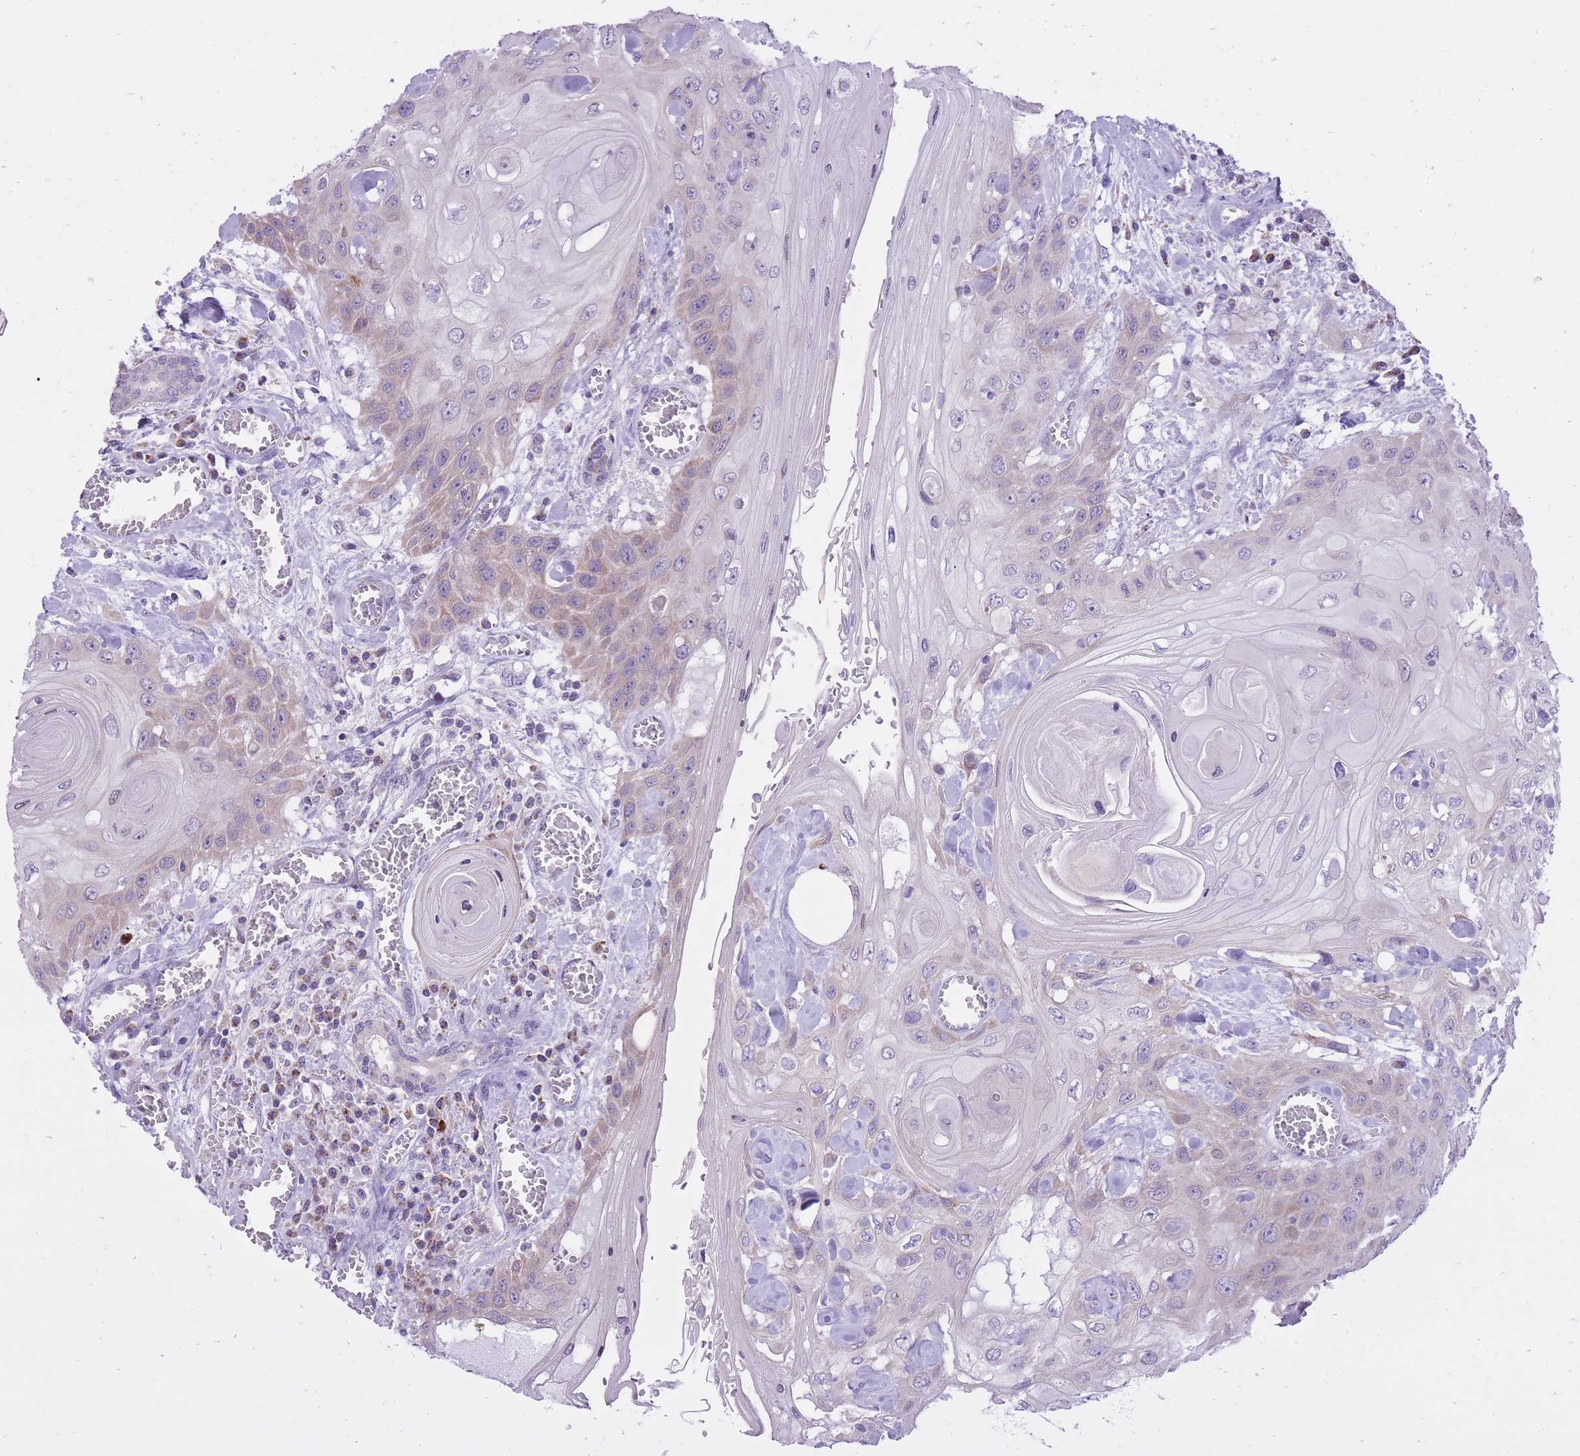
{"staining": {"intensity": "weak", "quantity": "<25%", "location": "cytoplasmic/membranous"}, "tissue": "head and neck cancer", "cell_type": "Tumor cells", "image_type": "cancer", "snomed": [{"axis": "morphology", "description": "Squamous cell carcinoma, NOS"}, {"axis": "topography", "description": "Head-Neck"}], "caption": "DAB immunohistochemical staining of human head and neck cancer reveals no significant expression in tumor cells.", "gene": "DENND2D", "patient": {"sex": "female", "age": 43}}